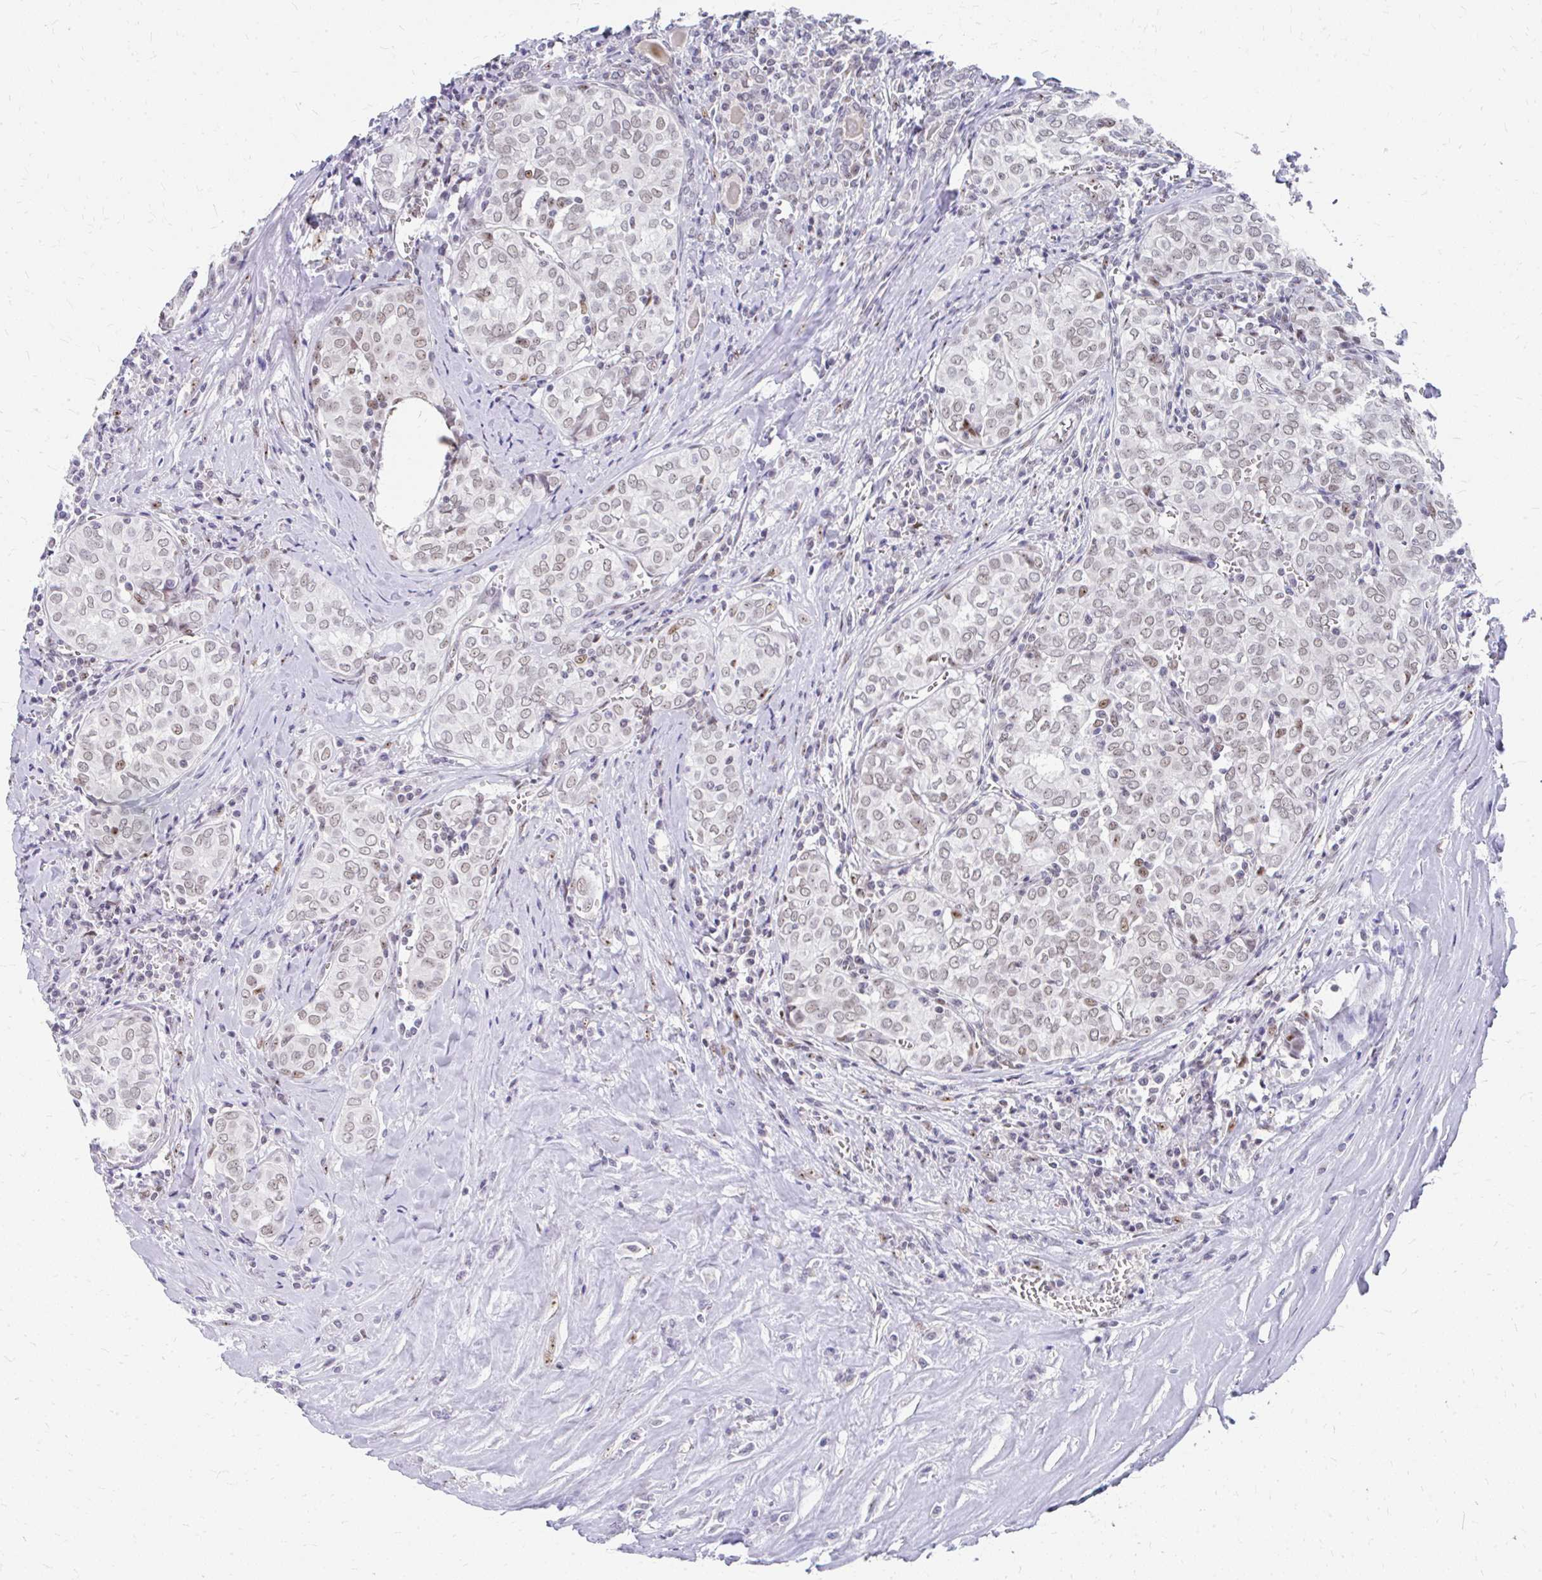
{"staining": {"intensity": "weak", "quantity": "25%-75%", "location": "nuclear"}, "tissue": "thyroid cancer", "cell_type": "Tumor cells", "image_type": "cancer", "snomed": [{"axis": "morphology", "description": "Papillary adenocarcinoma, NOS"}, {"axis": "topography", "description": "Thyroid gland"}], "caption": "Tumor cells reveal low levels of weak nuclear staining in about 25%-75% of cells in thyroid cancer.", "gene": "GTF2H1", "patient": {"sex": "female", "age": 30}}